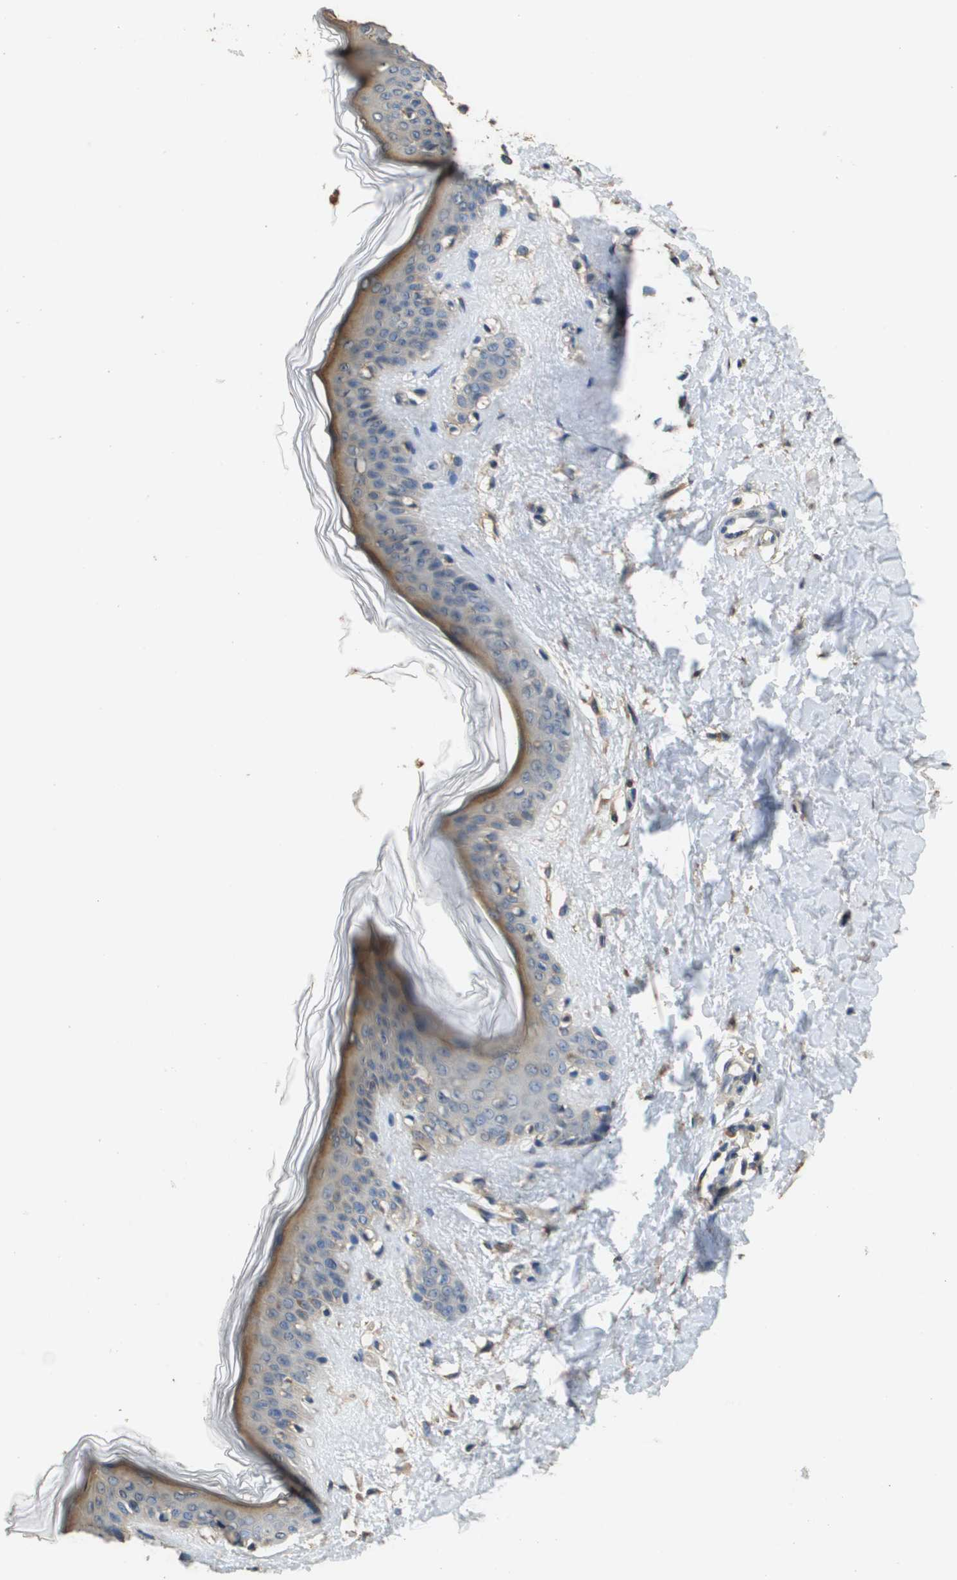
{"staining": {"intensity": "weak", "quantity": ">75%", "location": "cytoplasmic/membranous"}, "tissue": "skin", "cell_type": "Fibroblasts", "image_type": "normal", "snomed": [{"axis": "morphology", "description": "Normal tissue, NOS"}, {"axis": "topography", "description": "Skin"}], "caption": "Brown immunohistochemical staining in benign human skin reveals weak cytoplasmic/membranous positivity in approximately >75% of fibroblasts. (Stains: DAB (3,3'-diaminobenzidine) in brown, nuclei in blue, Microscopy: brightfield microscopy at high magnification).", "gene": "RAB6B", "patient": {"sex": "female", "age": 41}}